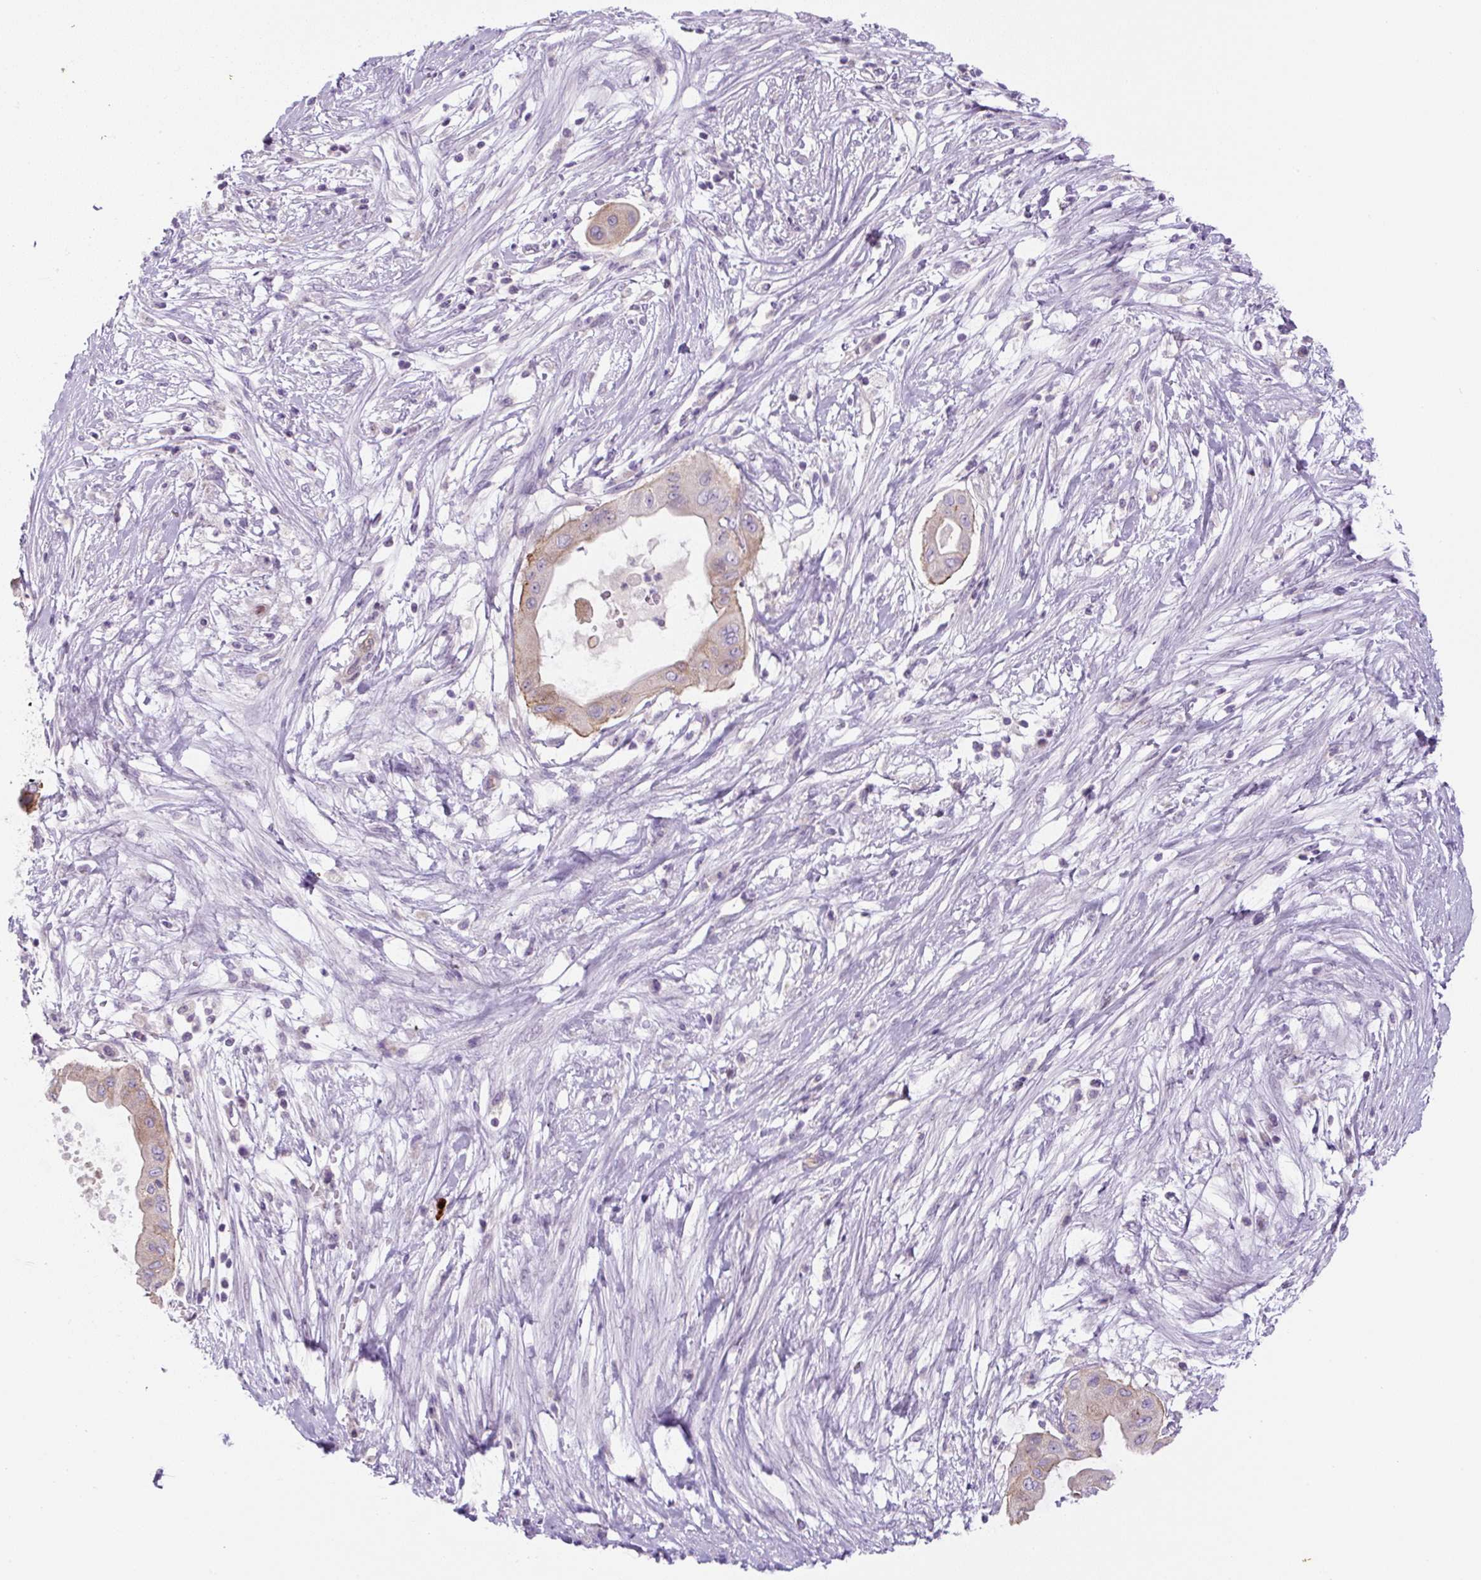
{"staining": {"intensity": "moderate", "quantity": "25%-75%", "location": "cytoplasmic/membranous"}, "tissue": "pancreatic cancer", "cell_type": "Tumor cells", "image_type": "cancer", "snomed": [{"axis": "morphology", "description": "Adenocarcinoma, NOS"}, {"axis": "topography", "description": "Pancreas"}], "caption": "Brown immunohistochemical staining in human pancreatic adenocarcinoma exhibits moderate cytoplasmic/membranous staining in about 25%-75% of tumor cells.", "gene": "ADAMTS19", "patient": {"sex": "male", "age": 68}}